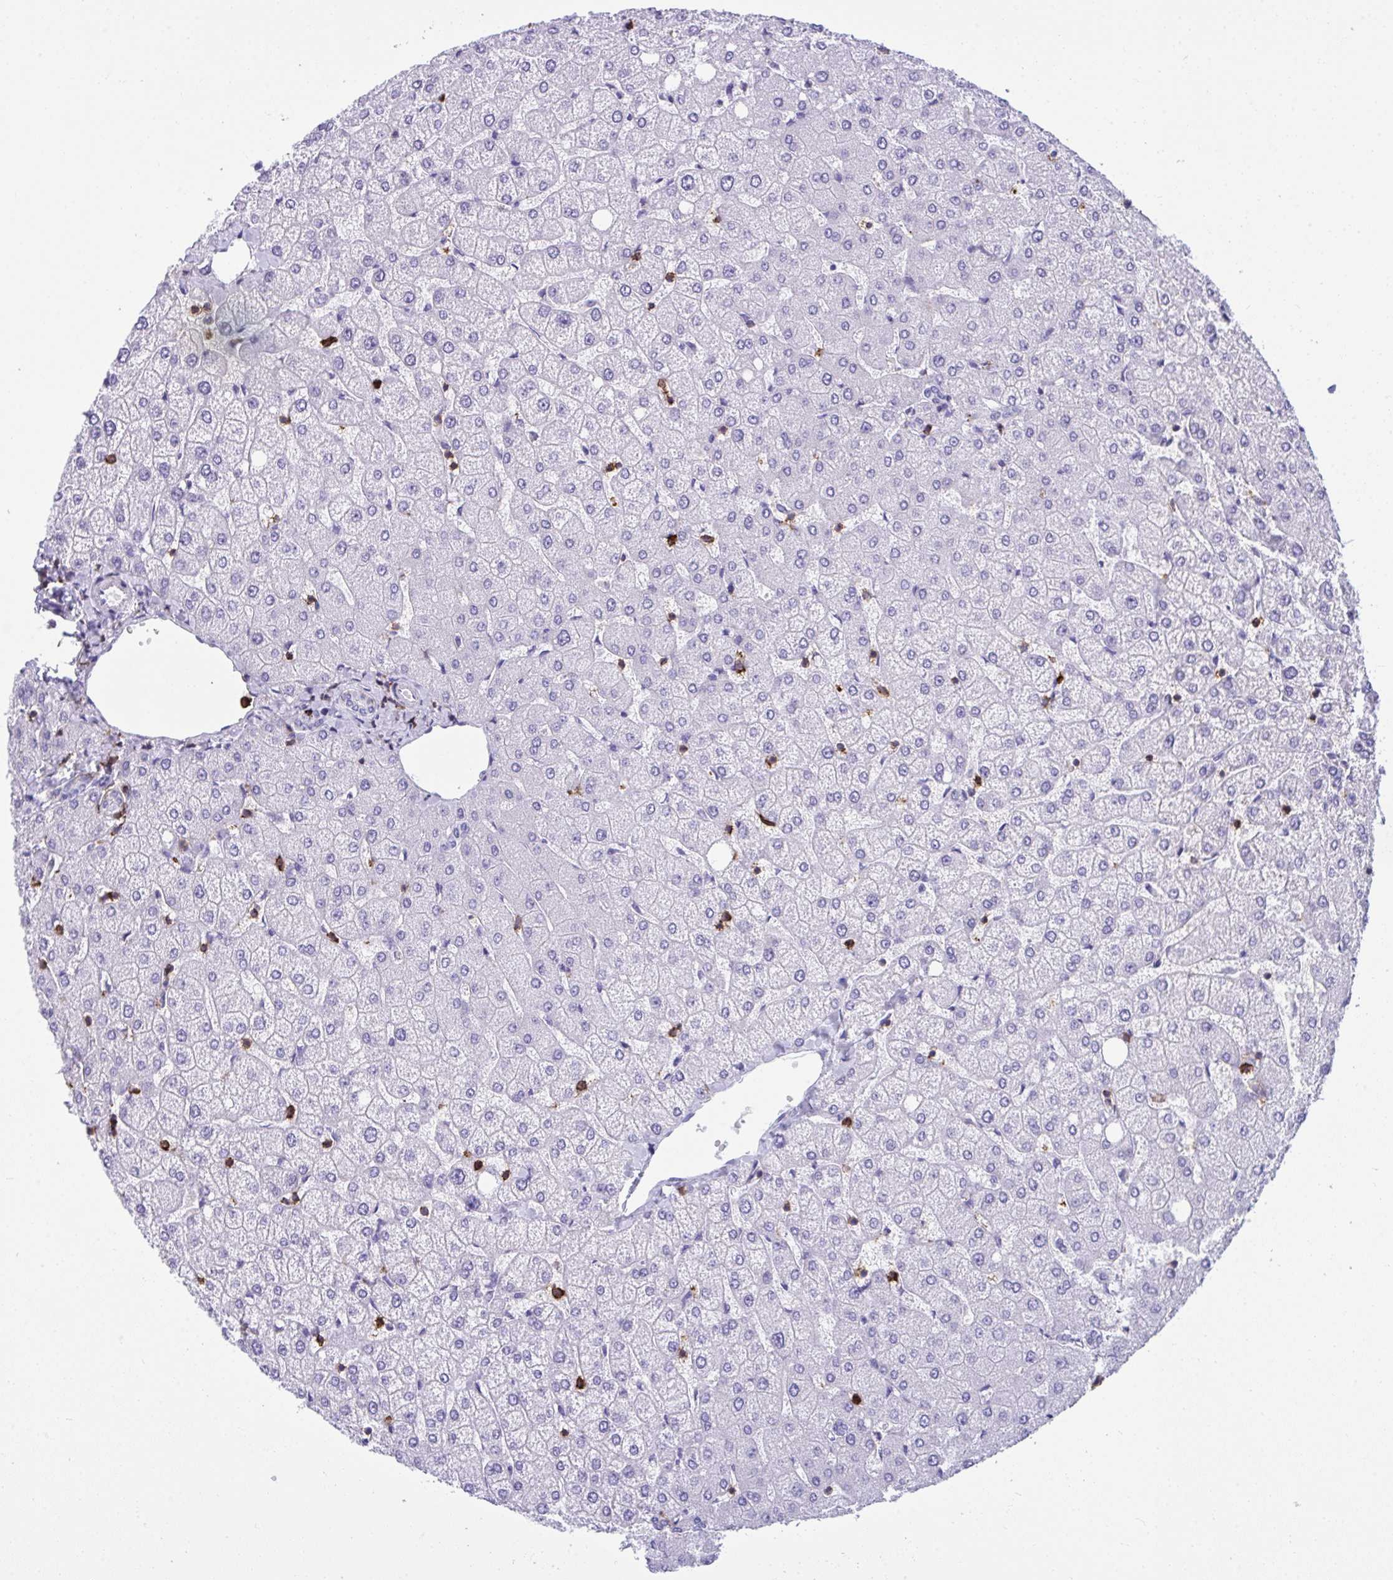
{"staining": {"intensity": "negative", "quantity": "none", "location": "none"}, "tissue": "liver", "cell_type": "Cholangiocytes", "image_type": "normal", "snomed": [{"axis": "morphology", "description": "Normal tissue, NOS"}, {"axis": "topography", "description": "Liver"}], "caption": "Photomicrograph shows no protein expression in cholangiocytes of unremarkable liver. The staining is performed using DAB (3,3'-diaminobenzidine) brown chromogen with nuclei counter-stained in using hematoxylin.", "gene": "SPN", "patient": {"sex": "female", "age": 54}}